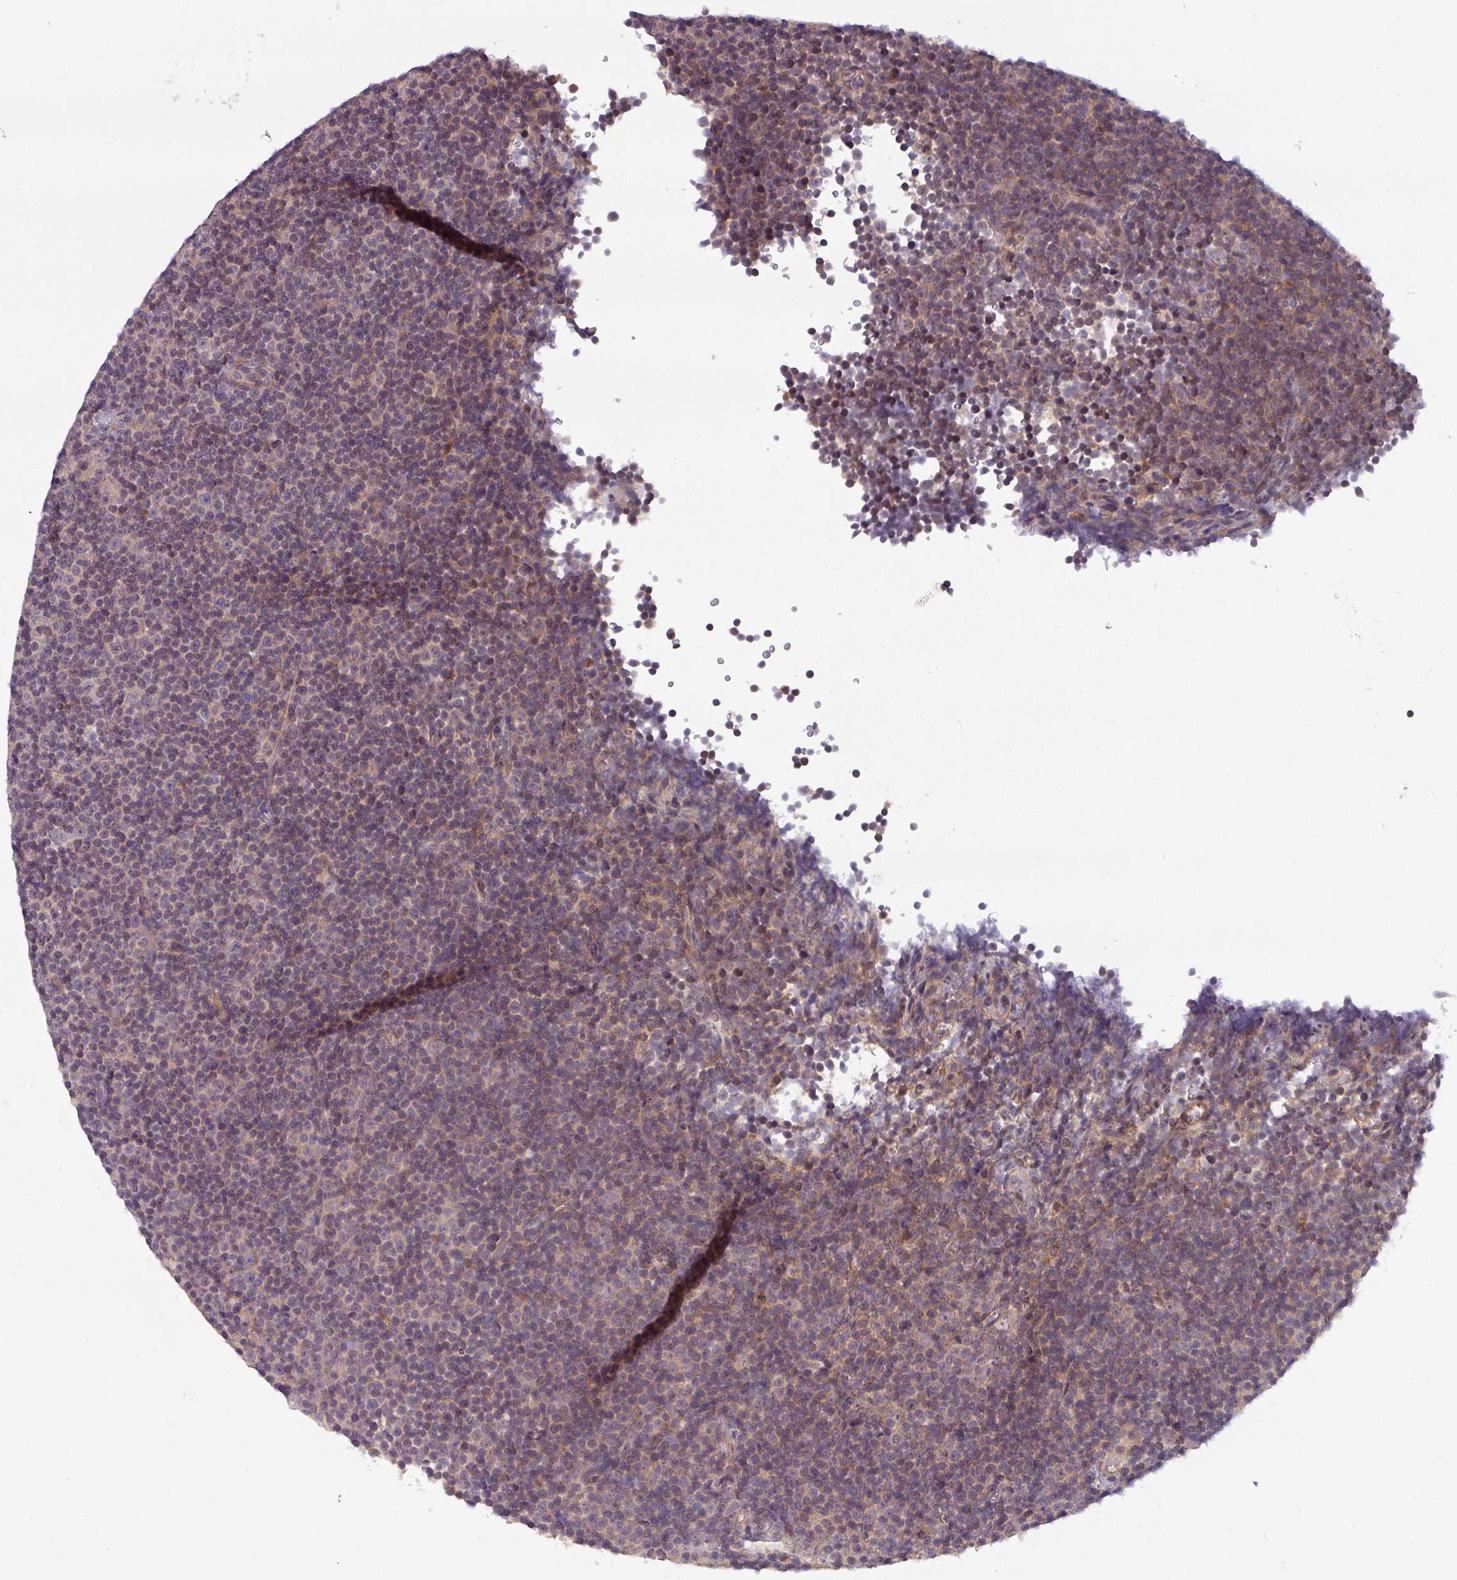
{"staining": {"intensity": "weak", "quantity": "<25%", "location": "cytoplasmic/membranous"}, "tissue": "lymphoma", "cell_type": "Tumor cells", "image_type": "cancer", "snomed": [{"axis": "morphology", "description": "Malignant lymphoma, non-Hodgkin's type, Low grade"}, {"axis": "topography", "description": "Lymph node"}], "caption": "Tumor cells show no significant positivity in malignant lymphoma, non-Hodgkin's type (low-grade).", "gene": "ZNF35", "patient": {"sex": "female", "age": 67}}